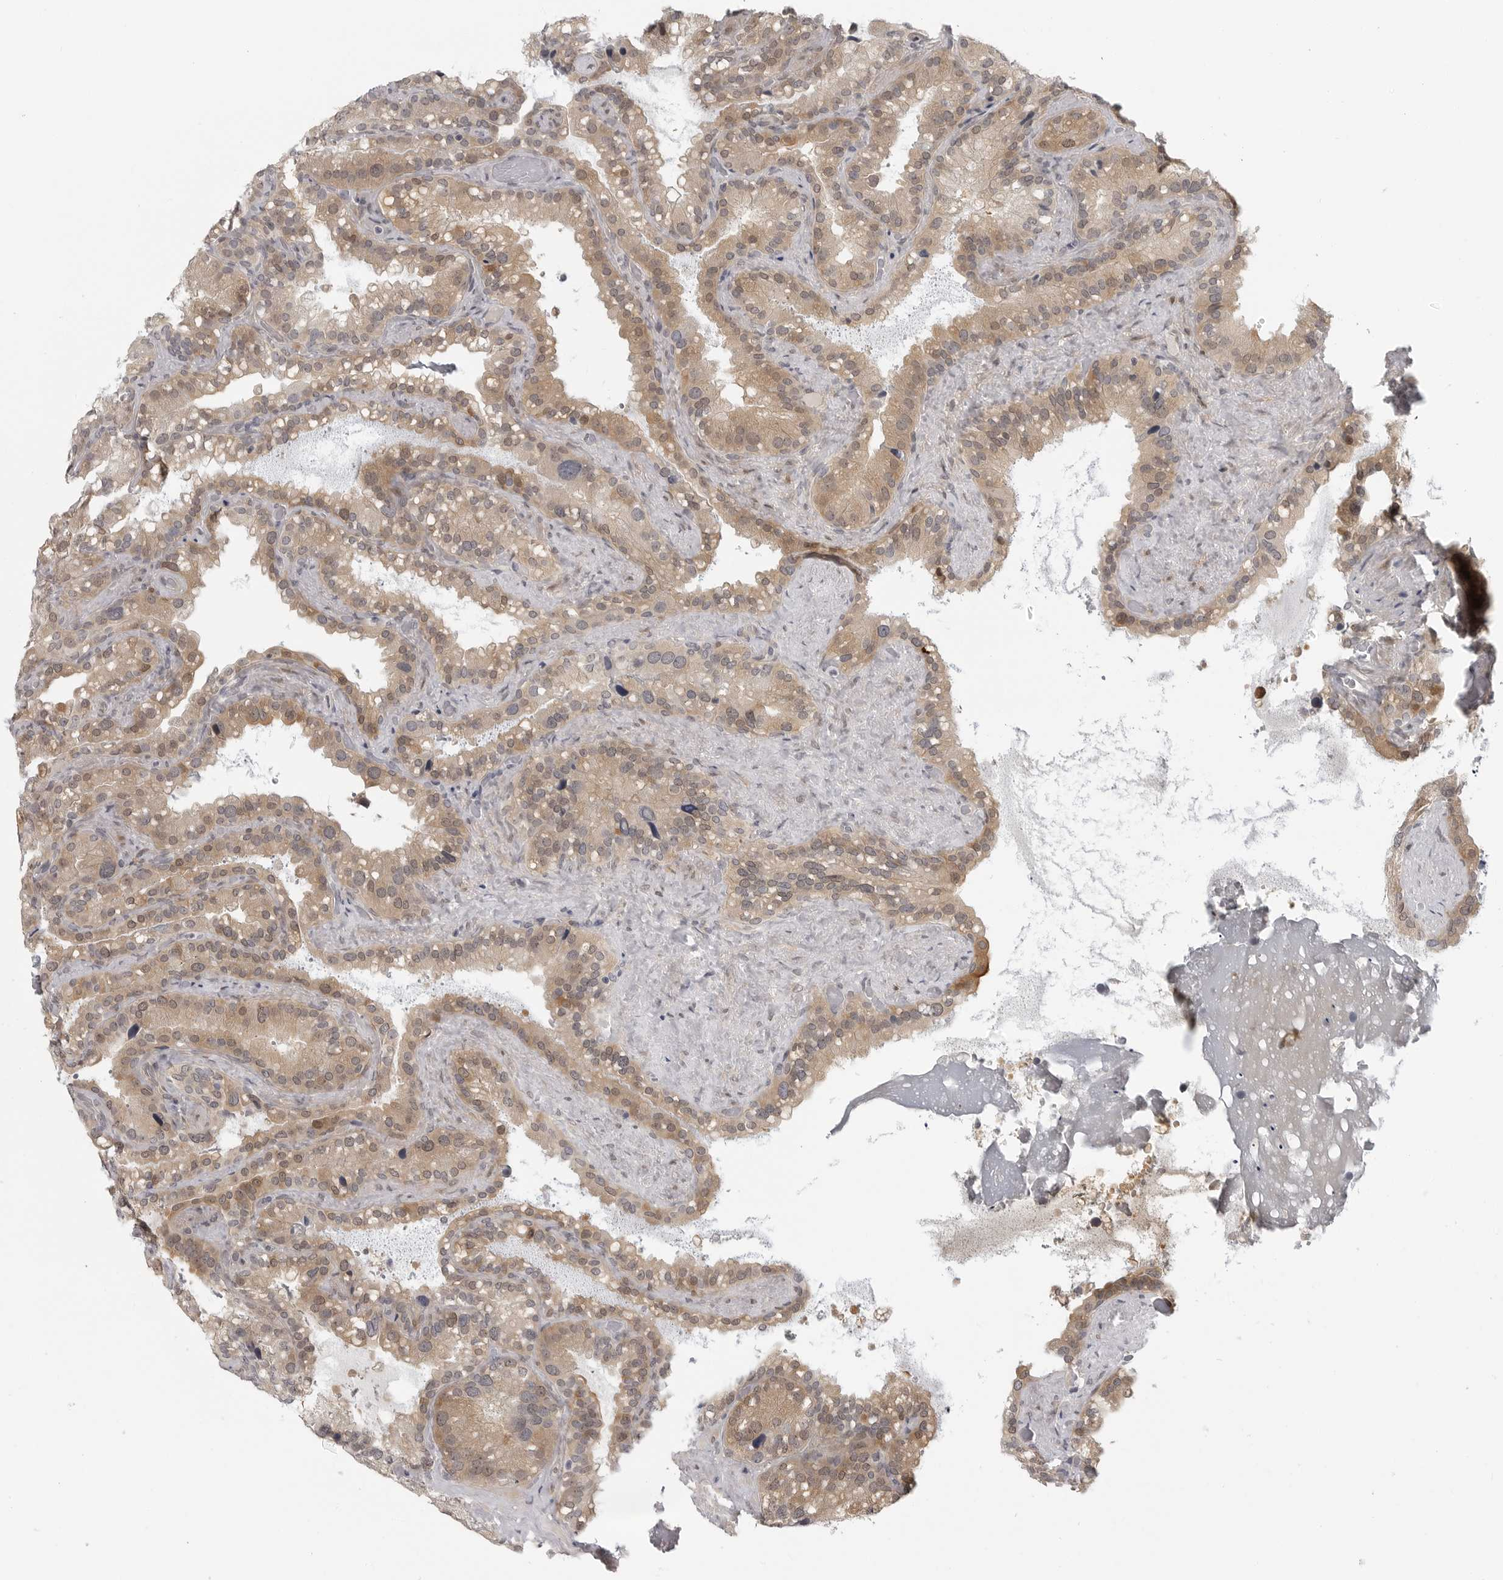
{"staining": {"intensity": "weak", "quantity": ">75%", "location": "cytoplasmic/membranous"}, "tissue": "seminal vesicle", "cell_type": "Glandular cells", "image_type": "normal", "snomed": [{"axis": "morphology", "description": "Normal tissue, NOS"}, {"axis": "topography", "description": "Prostate"}, {"axis": "topography", "description": "Seminal veicle"}], "caption": "Immunohistochemistry of normal seminal vesicle shows low levels of weak cytoplasmic/membranous positivity in approximately >75% of glandular cells. Using DAB (3,3'-diaminobenzidine) (brown) and hematoxylin (blue) stains, captured at high magnification using brightfield microscopy.", "gene": "CTIF", "patient": {"sex": "male", "age": 68}}